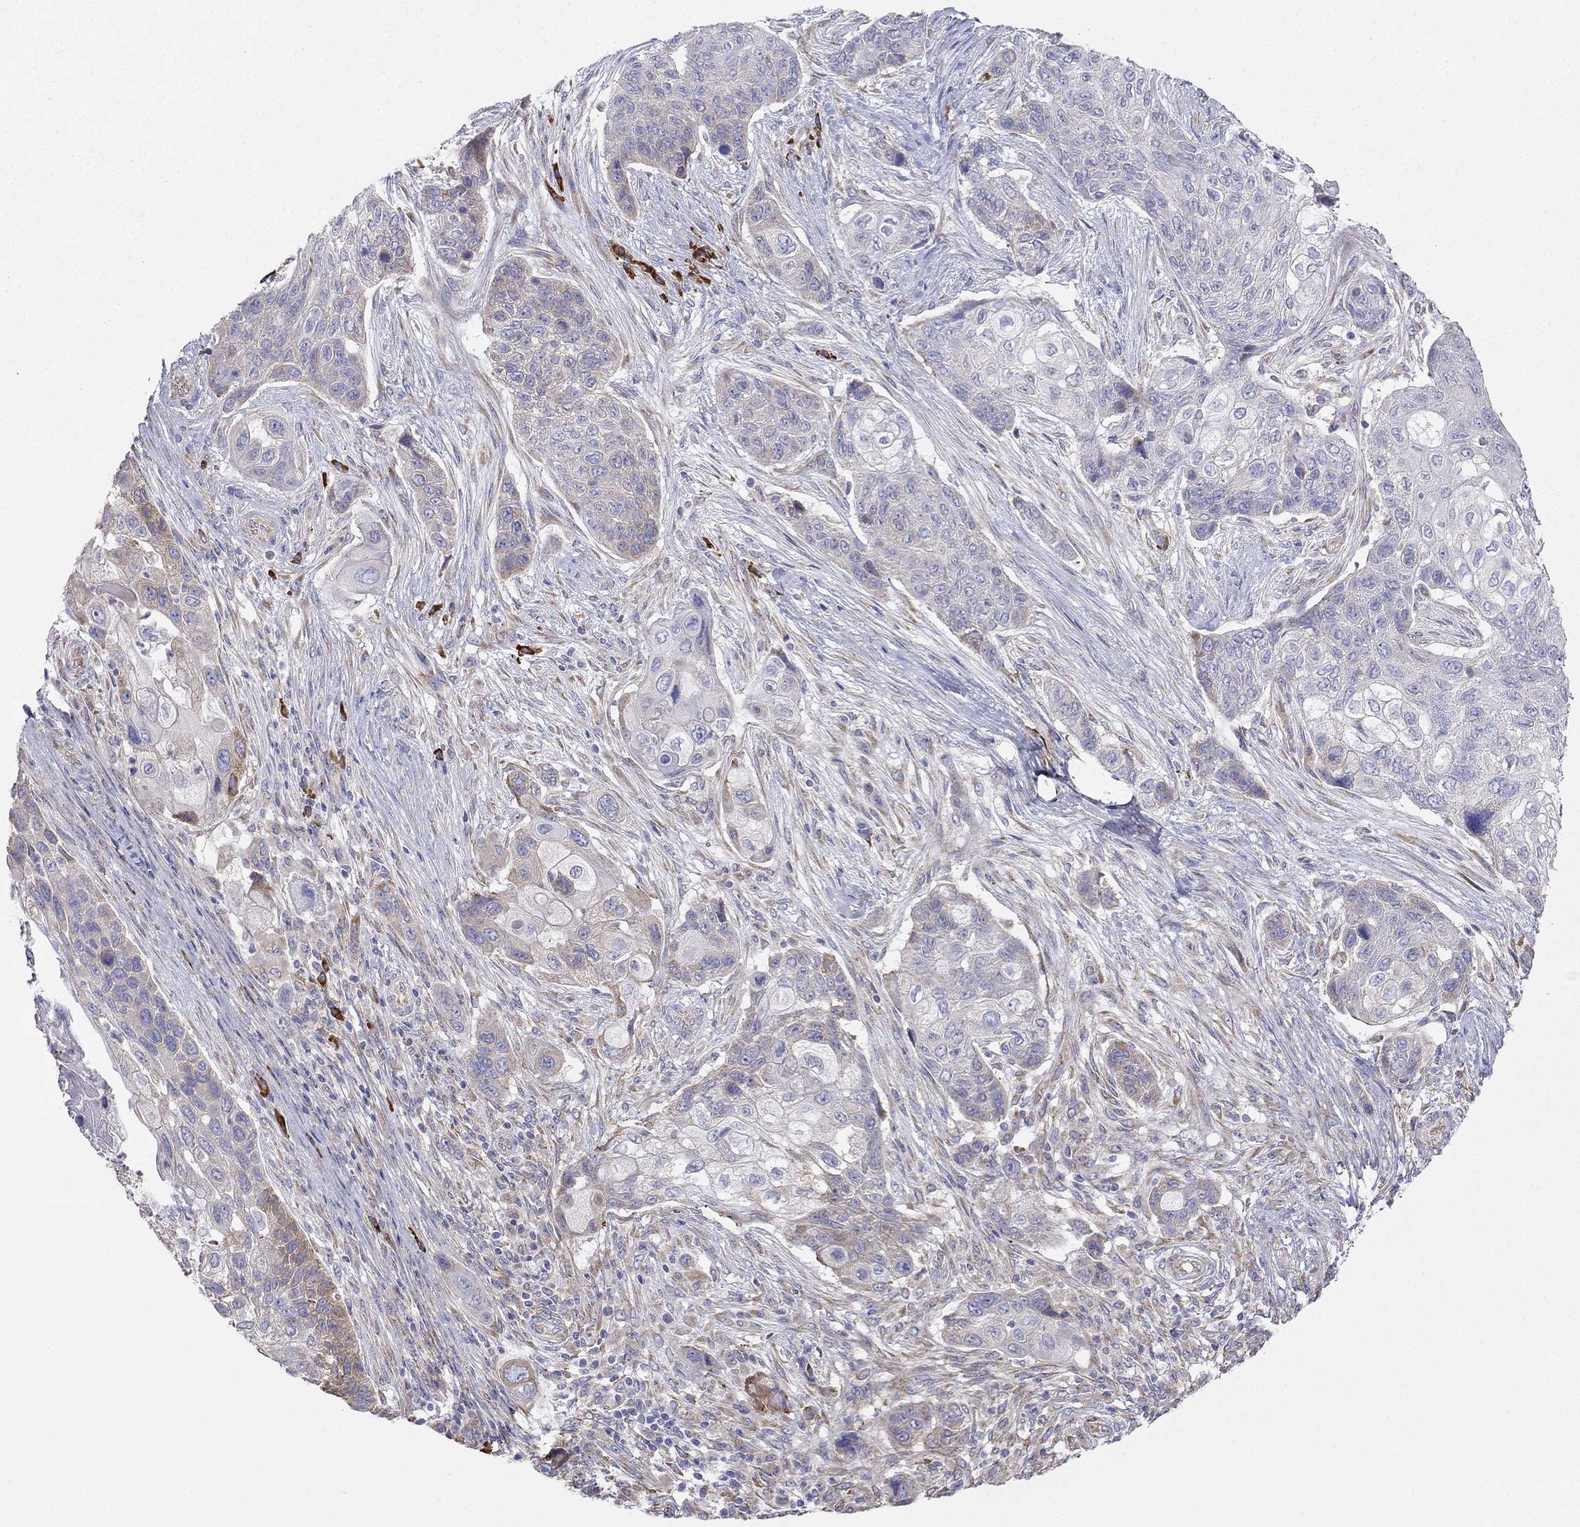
{"staining": {"intensity": "moderate", "quantity": "<25%", "location": "cytoplasmic/membranous"}, "tissue": "lung cancer", "cell_type": "Tumor cells", "image_type": "cancer", "snomed": [{"axis": "morphology", "description": "Squamous cell carcinoma, NOS"}, {"axis": "topography", "description": "Lung"}], "caption": "Brown immunohistochemical staining in human lung cancer reveals moderate cytoplasmic/membranous staining in about <25% of tumor cells.", "gene": "LONRF2", "patient": {"sex": "male", "age": 69}}